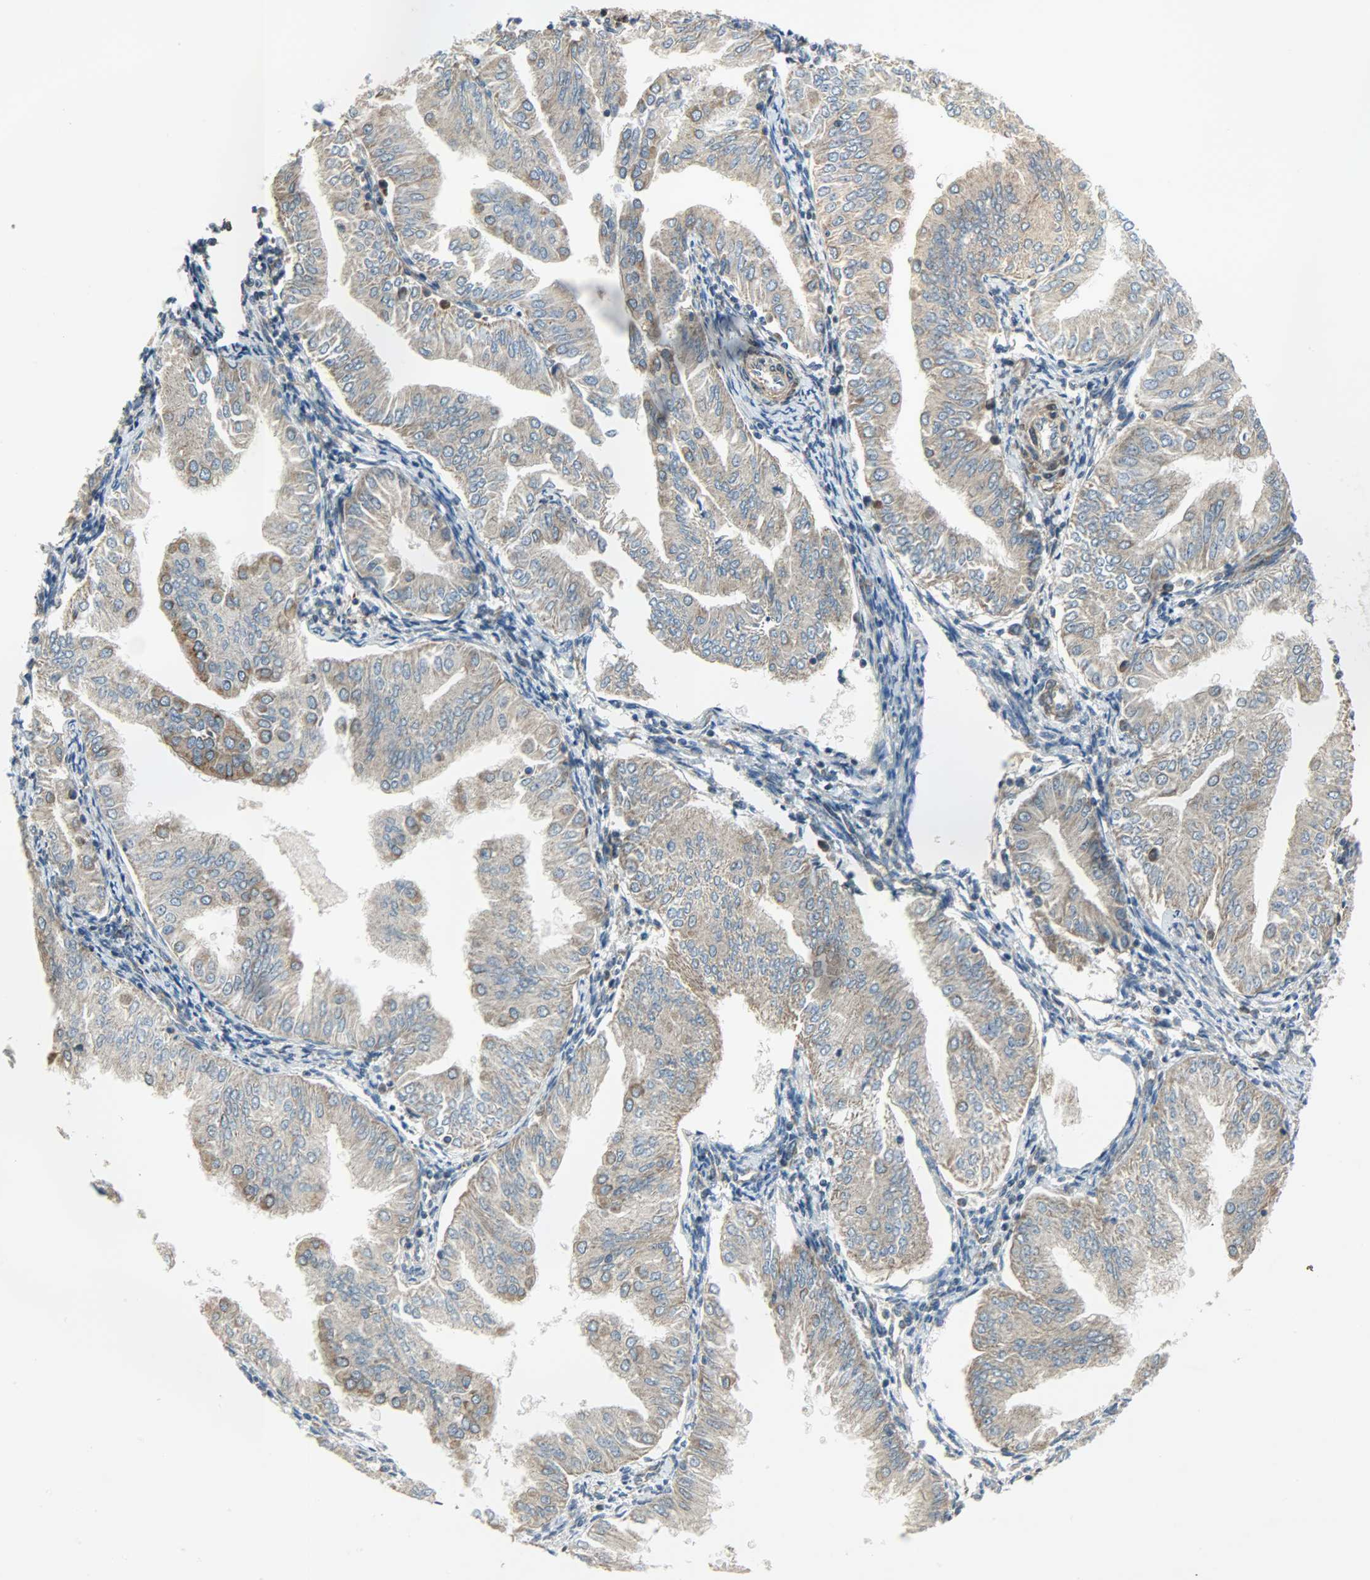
{"staining": {"intensity": "moderate", "quantity": ">75%", "location": "cytoplasmic/membranous"}, "tissue": "endometrial cancer", "cell_type": "Tumor cells", "image_type": "cancer", "snomed": [{"axis": "morphology", "description": "Adenocarcinoma, NOS"}, {"axis": "topography", "description": "Endometrium"}], "caption": "IHC of human endometrial cancer reveals medium levels of moderate cytoplasmic/membranous expression in about >75% of tumor cells. (DAB (3,3'-diaminobenzidine) = brown stain, brightfield microscopy at high magnification).", "gene": "C1orf198", "patient": {"sex": "female", "age": 53}}